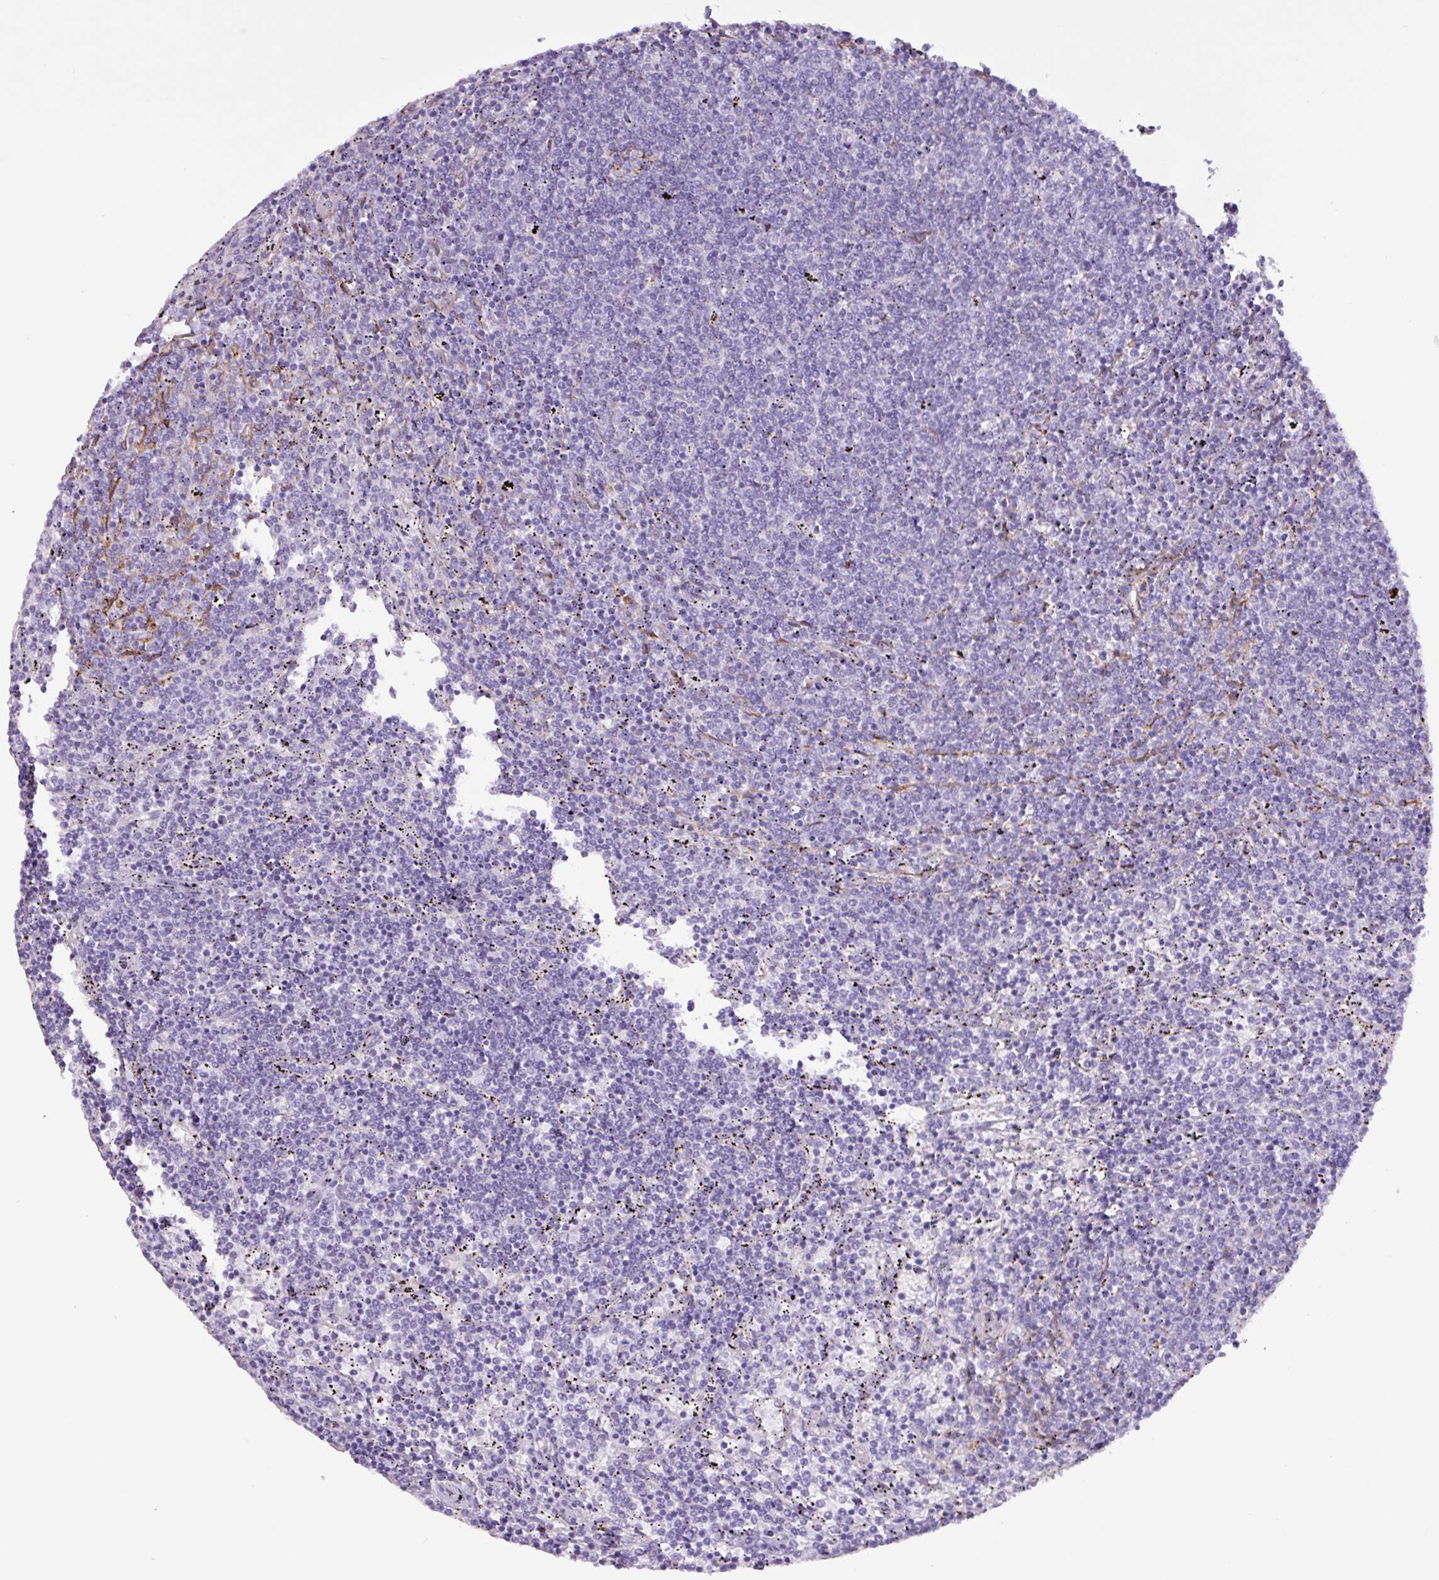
{"staining": {"intensity": "negative", "quantity": "none", "location": "none"}, "tissue": "lymphoma", "cell_type": "Tumor cells", "image_type": "cancer", "snomed": [{"axis": "morphology", "description": "Malignant lymphoma, non-Hodgkin's type, Low grade"}, {"axis": "topography", "description": "Spleen"}], "caption": "DAB (3,3'-diaminobenzidine) immunohistochemical staining of lymphoma reveals no significant staining in tumor cells.", "gene": "SLC38A1", "patient": {"sex": "female", "age": 50}}